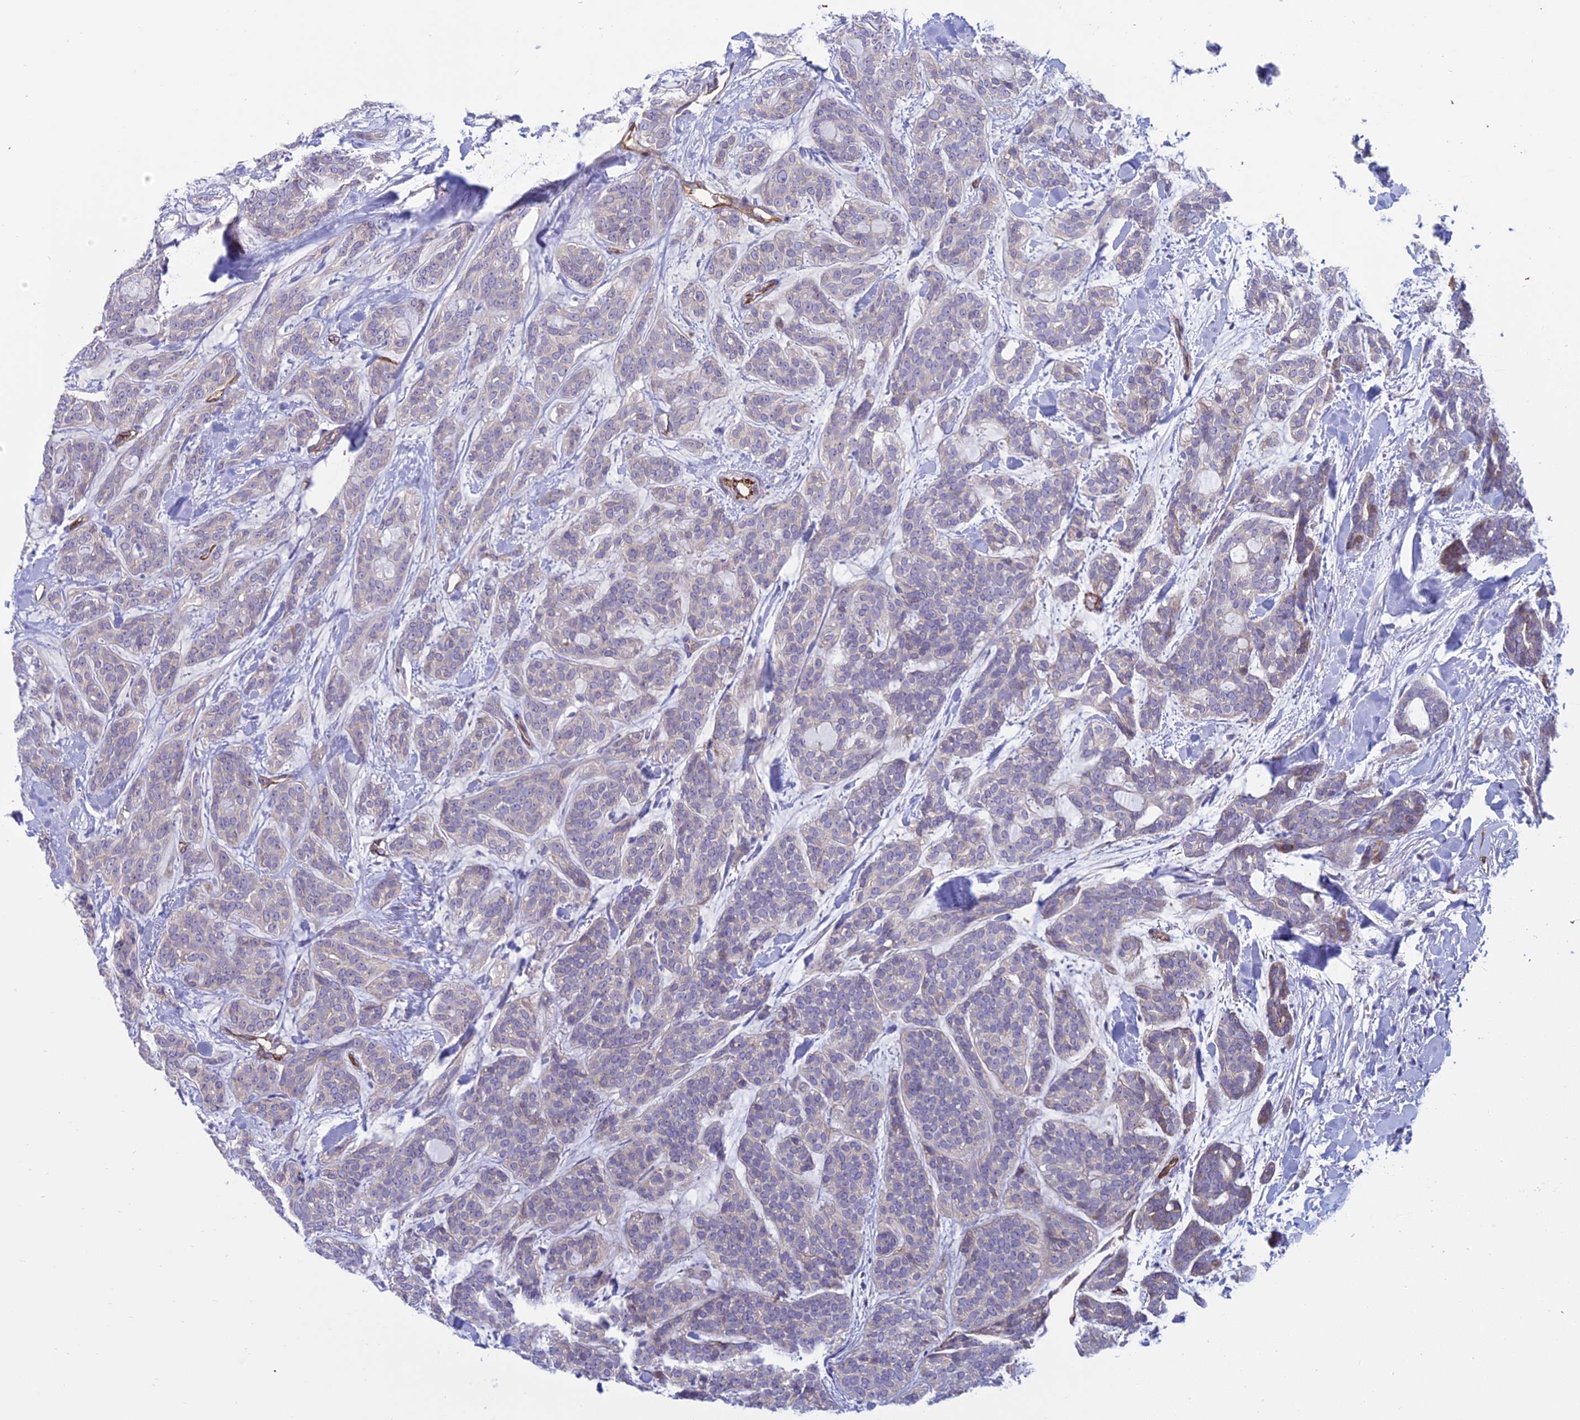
{"staining": {"intensity": "negative", "quantity": "none", "location": "none"}, "tissue": "head and neck cancer", "cell_type": "Tumor cells", "image_type": "cancer", "snomed": [{"axis": "morphology", "description": "Adenocarcinoma, NOS"}, {"axis": "topography", "description": "Head-Neck"}], "caption": "Immunohistochemistry histopathology image of head and neck cancer stained for a protein (brown), which reveals no positivity in tumor cells.", "gene": "DUS2", "patient": {"sex": "male", "age": 66}}